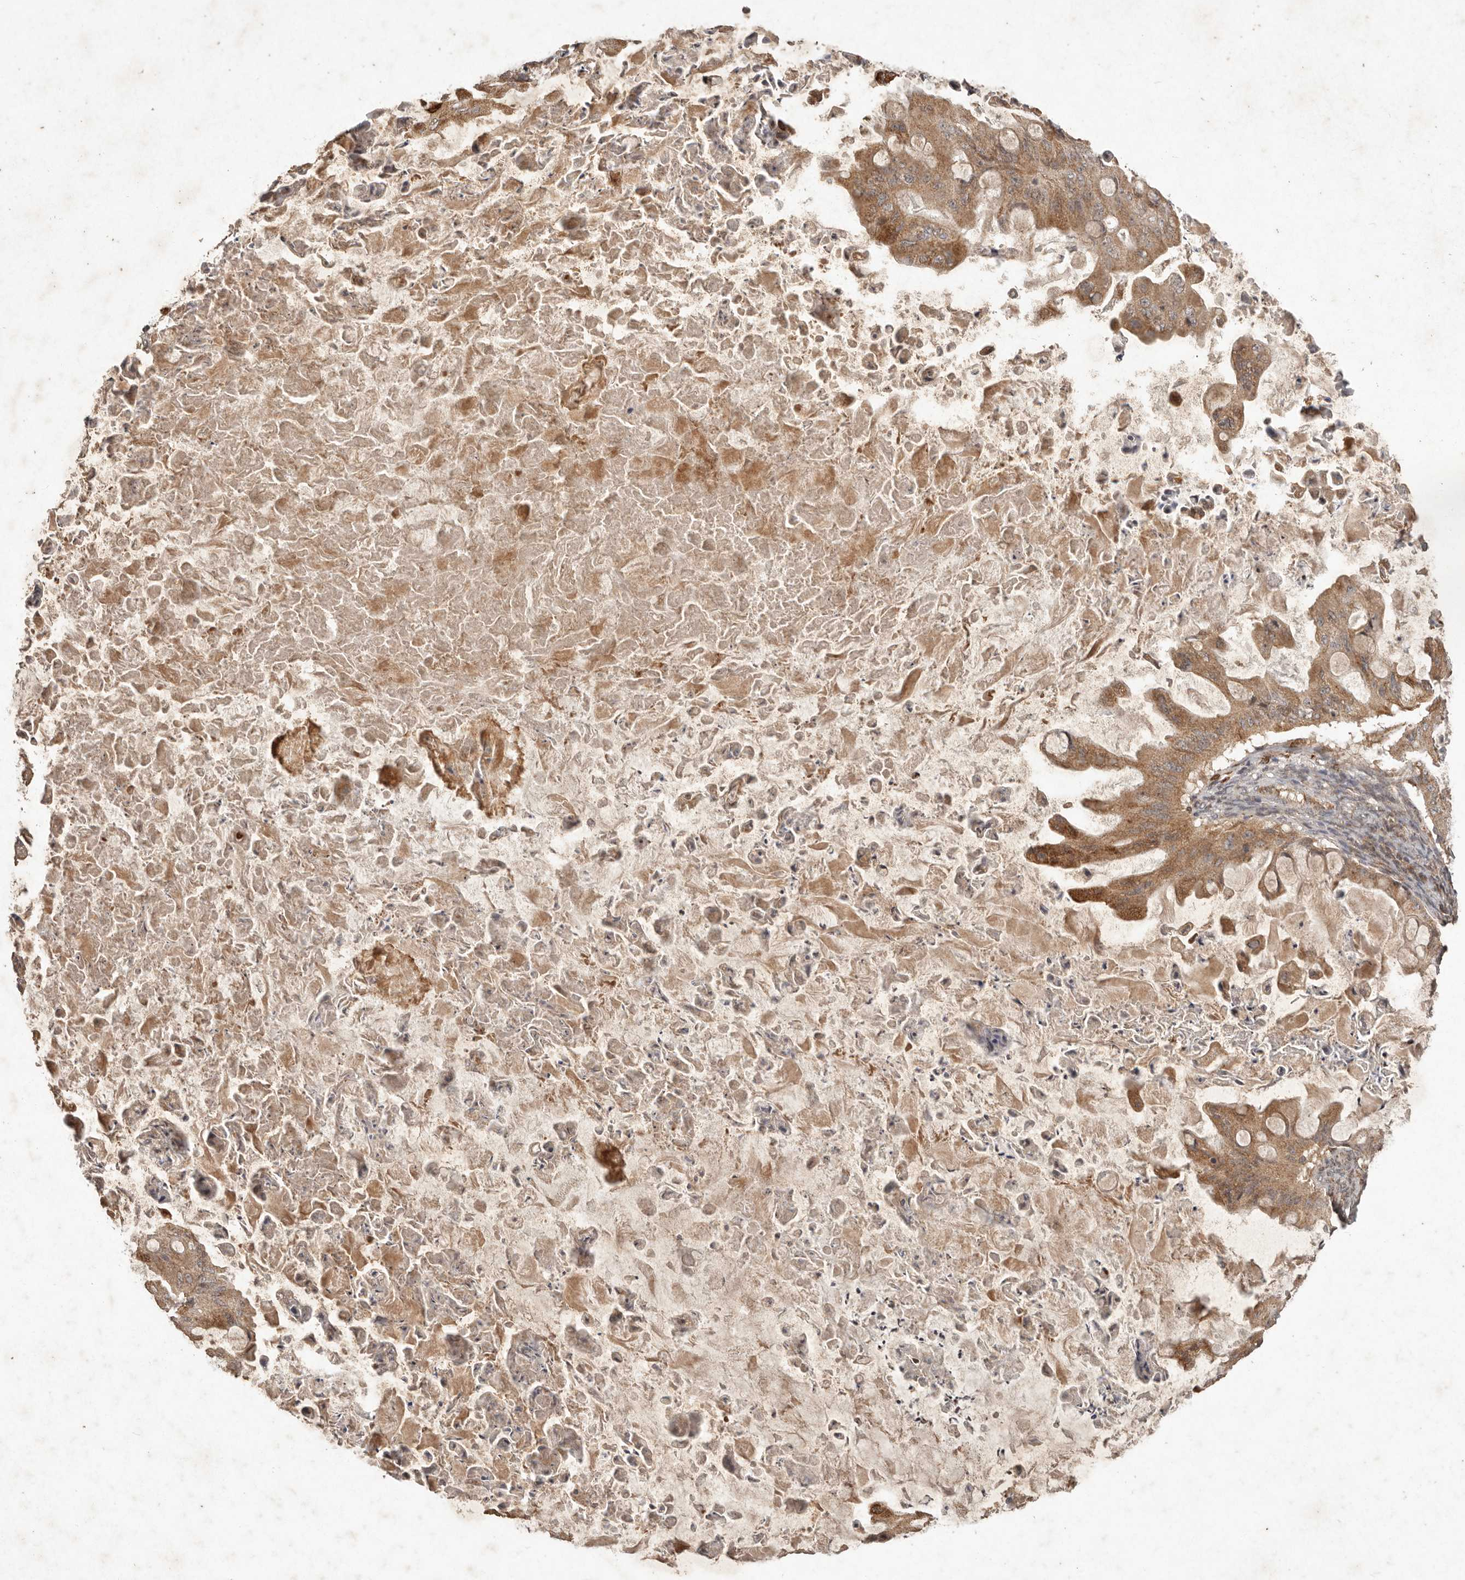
{"staining": {"intensity": "moderate", "quantity": ">75%", "location": "cytoplasmic/membranous"}, "tissue": "ovarian cancer", "cell_type": "Tumor cells", "image_type": "cancer", "snomed": [{"axis": "morphology", "description": "Cystadenocarcinoma, mucinous, NOS"}, {"axis": "topography", "description": "Ovary"}], "caption": "Immunohistochemistry (IHC) of human ovarian cancer reveals medium levels of moderate cytoplasmic/membranous staining in about >75% of tumor cells. The staining was performed using DAB (3,3'-diaminobenzidine), with brown indicating positive protein expression. Nuclei are stained blue with hematoxylin.", "gene": "PLOD2", "patient": {"sex": "female", "age": 37}}